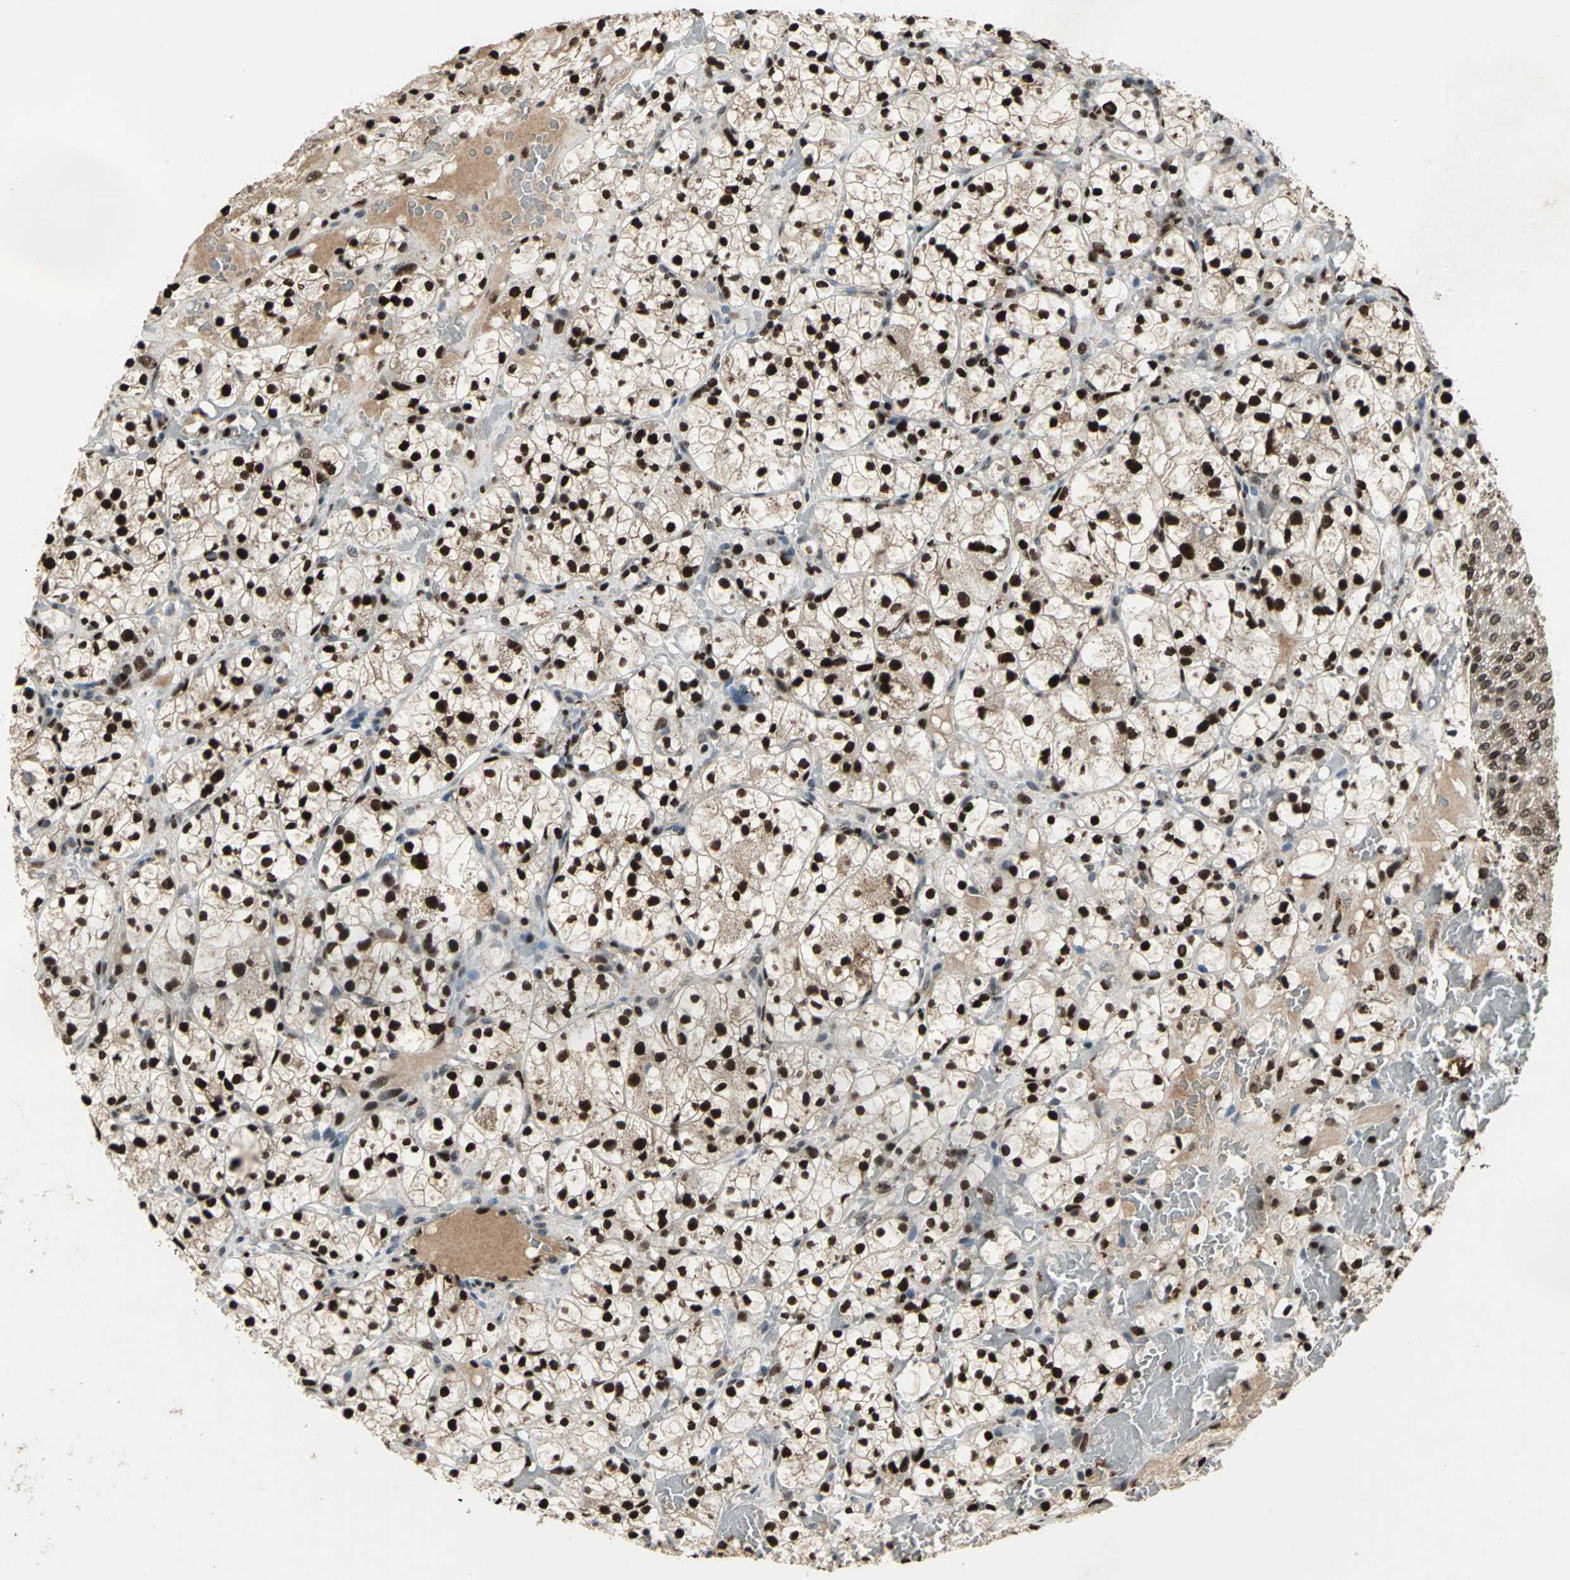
{"staining": {"intensity": "strong", "quantity": ">75%", "location": "nuclear"}, "tissue": "renal cancer", "cell_type": "Tumor cells", "image_type": "cancer", "snomed": [{"axis": "morphology", "description": "Adenocarcinoma, NOS"}, {"axis": "topography", "description": "Kidney"}], "caption": "Protein analysis of renal cancer (adenocarcinoma) tissue demonstrates strong nuclear staining in about >75% of tumor cells. The staining was performed using DAB to visualize the protein expression in brown, while the nuclei were stained in blue with hematoxylin (Magnification: 20x).", "gene": "ANP32A", "patient": {"sex": "female", "age": 60}}